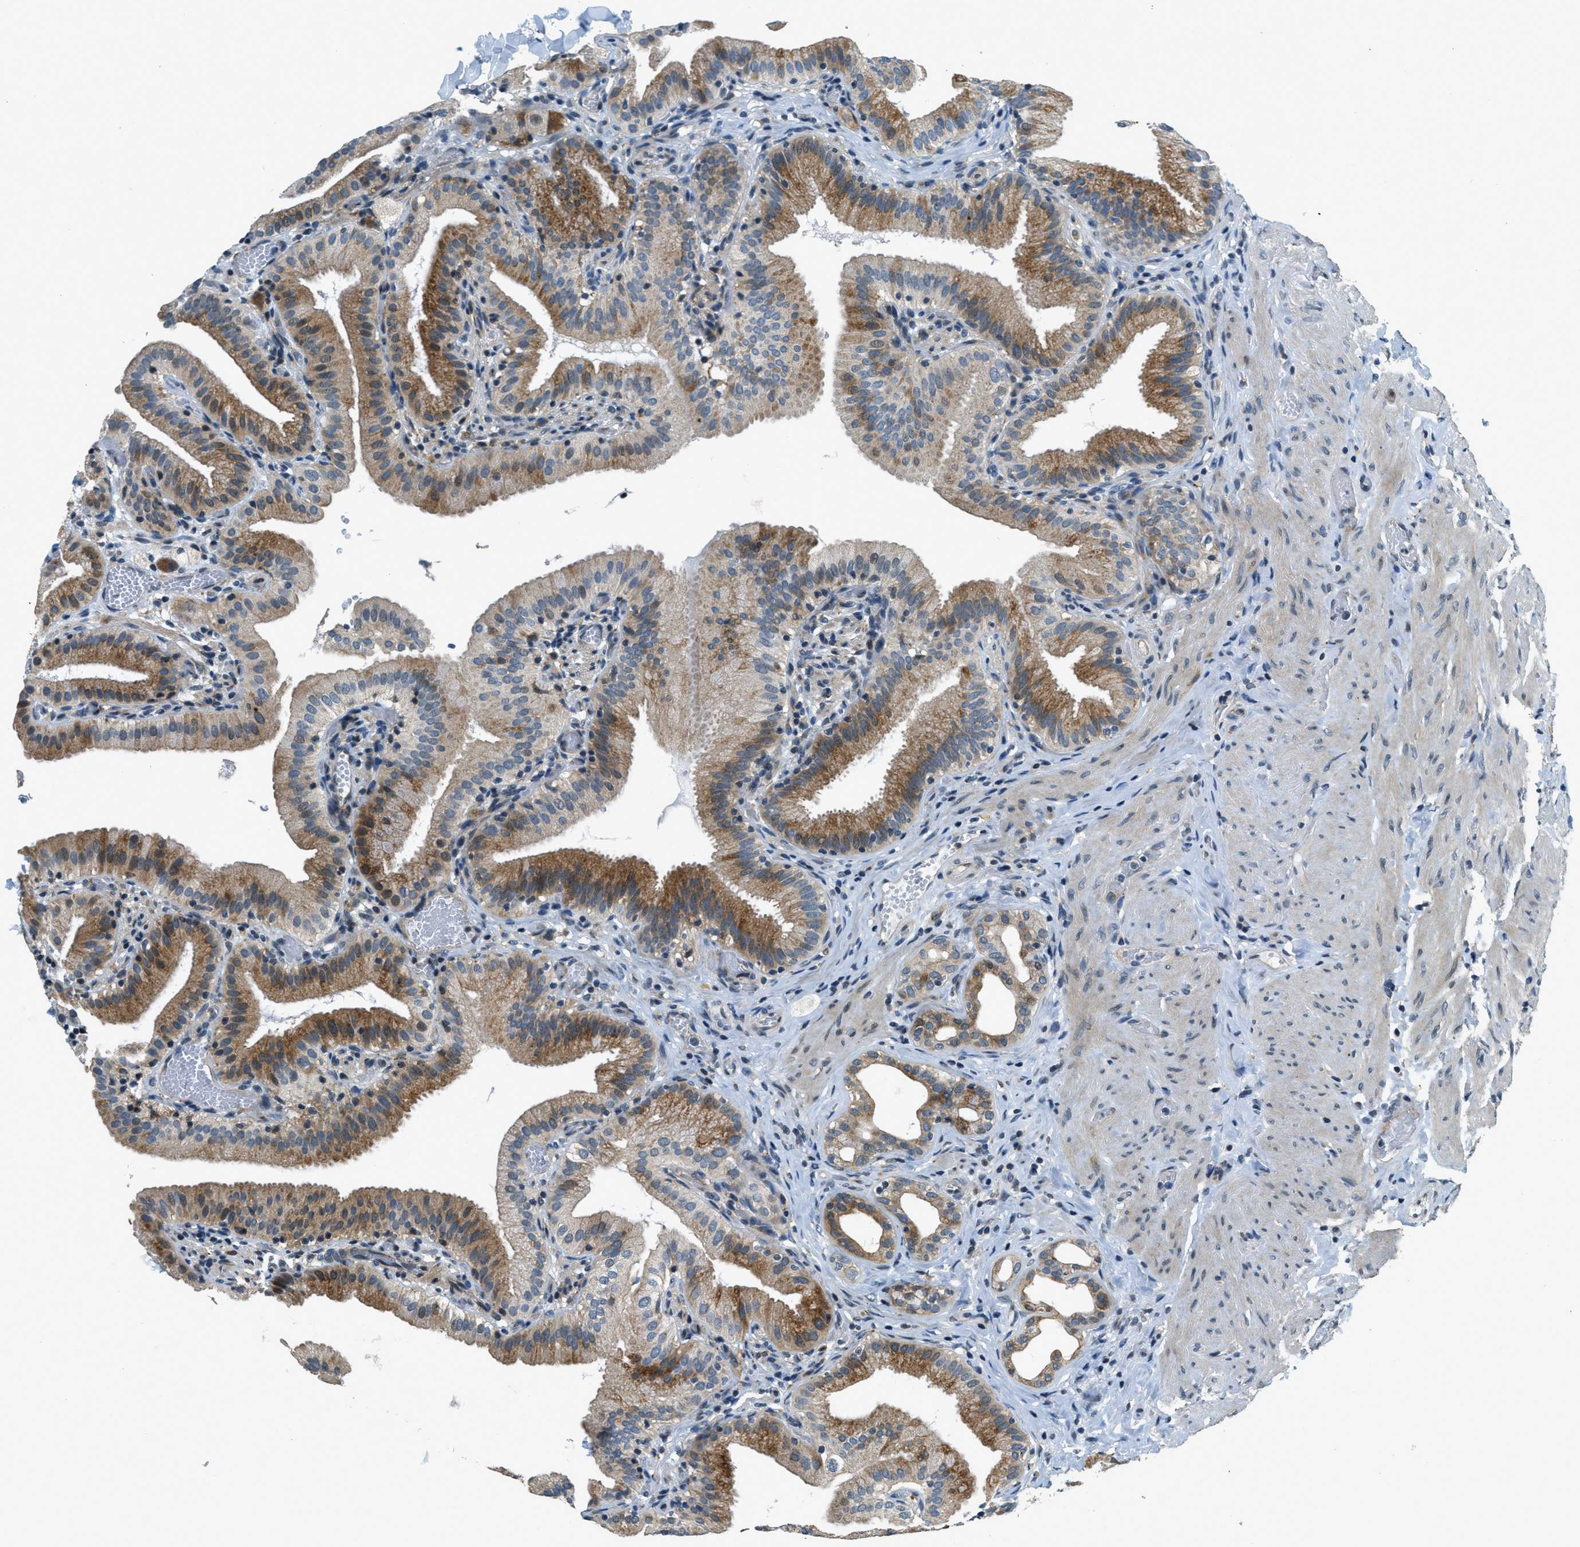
{"staining": {"intensity": "moderate", "quantity": ">75%", "location": "cytoplasmic/membranous"}, "tissue": "gallbladder", "cell_type": "Glandular cells", "image_type": "normal", "snomed": [{"axis": "morphology", "description": "Normal tissue, NOS"}, {"axis": "topography", "description": "Gallbladder"}], "caption": "Immunohistochemistry (IHC) (DAB (3,3'-diaminobenzidine)) staining of normal gallbladder exhibits moderate cytoplasmic/membranous protein staining in about >75% of glandular cells.", "gene": "HERC2", "patient": {"sex": "male", "age": 54}}